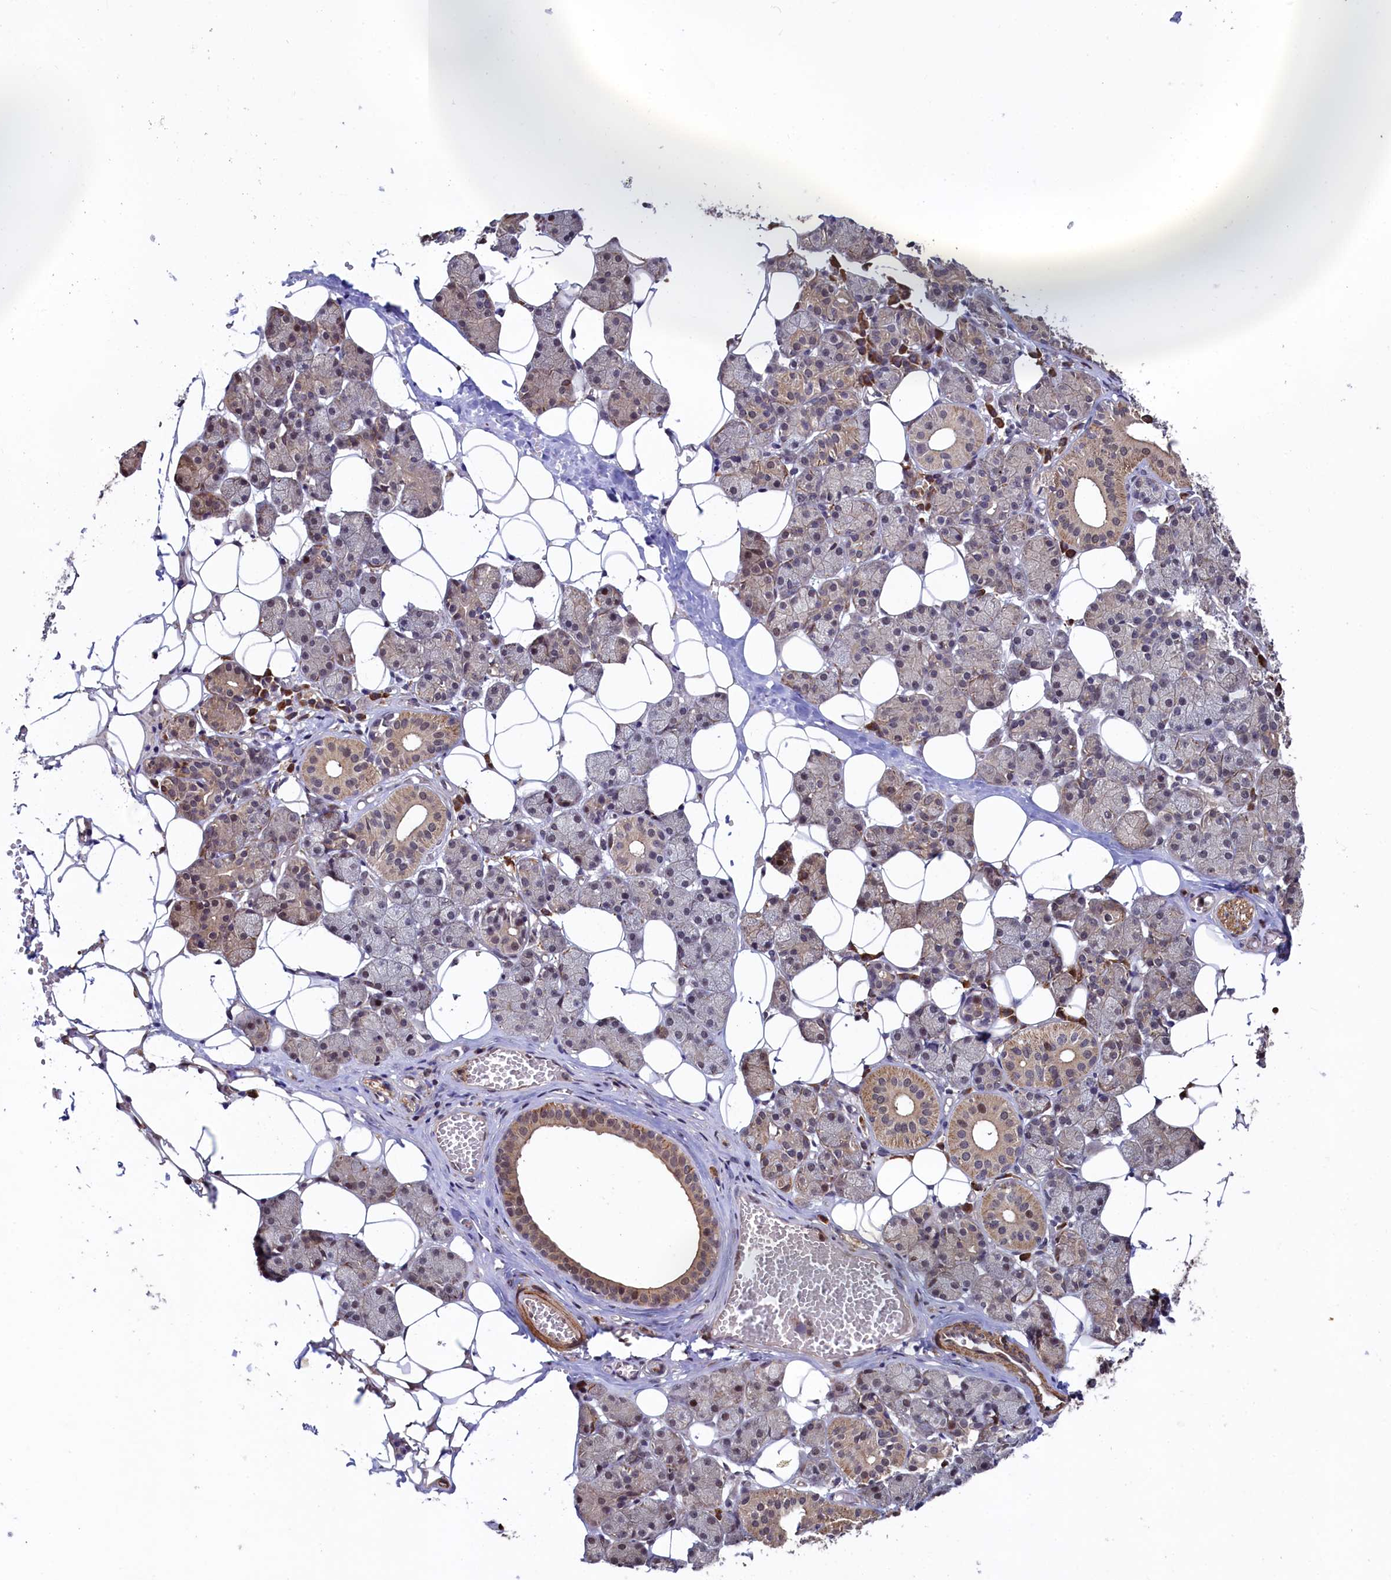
{"staining": {"intensity": "weak", "quantity": "25%-75%", "location": "cytoplasmic/membranous,nuclear"}, "tissue": "salivary gland", "cell_type": "Glandular cells", "image_type": "normal", "snomed": [{"axis": "morphology", "description": "Normal tissue, NOS"}, {"axis": "topography", "description": "Salivary gland"}], "caption": "Immunohistochemistry photomicrograph of normal salivary gland: human salivary gland stained using immunohistochemistry (IHC) exhibits low levels of weak protein expression localized specifically in the cytoplasmic/membranous,nuclear of glandular cells, appearing as a cytoplasmic/membranous,nuclear brown color.", "gene": "LEO1", "patient": {"sex": "female", "age": 33}}